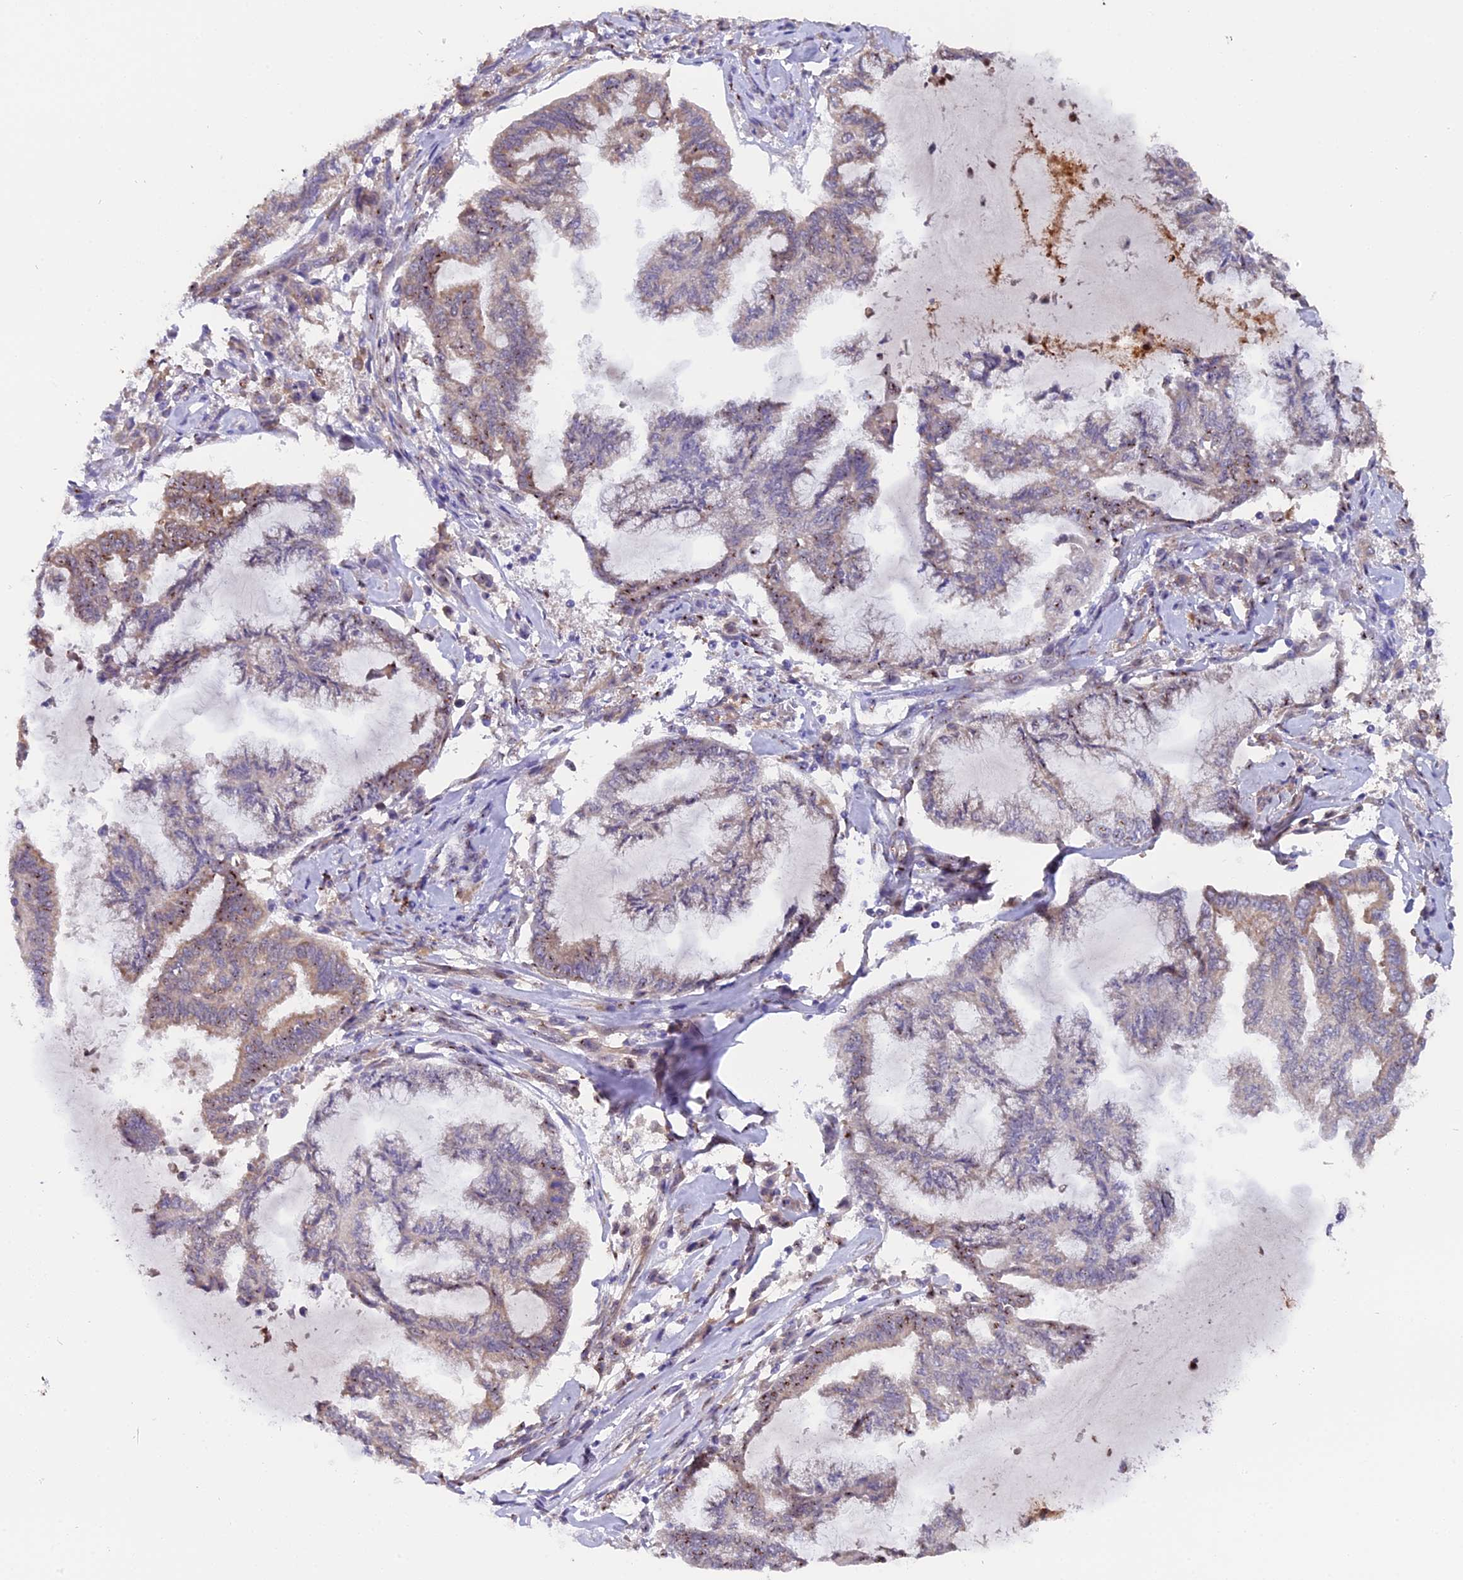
{"staining": {"intensity": "moderate", "quantity": "<25%", "location": "cytoplasmic/membranous,nuclear"}, "tissue": "endometrial cancer", "cell_type": "Tumor cells", "image_type": "cancer", "snomed": [{"axis": "morphology", "description": "Adenocarcinoma, NOS"}, {"axis": "topography", "description": "Endometrium"}], "caption": "Adenocarcinoma (endometrial) tissue demonstrates moderate cytoplasmic/membranous and nuclear staining in approximately <25% of tumor cells, visualized by immunohistochemistry.", "gene": "FAM118B", "patient": {"sex": "female", "age": 86}}